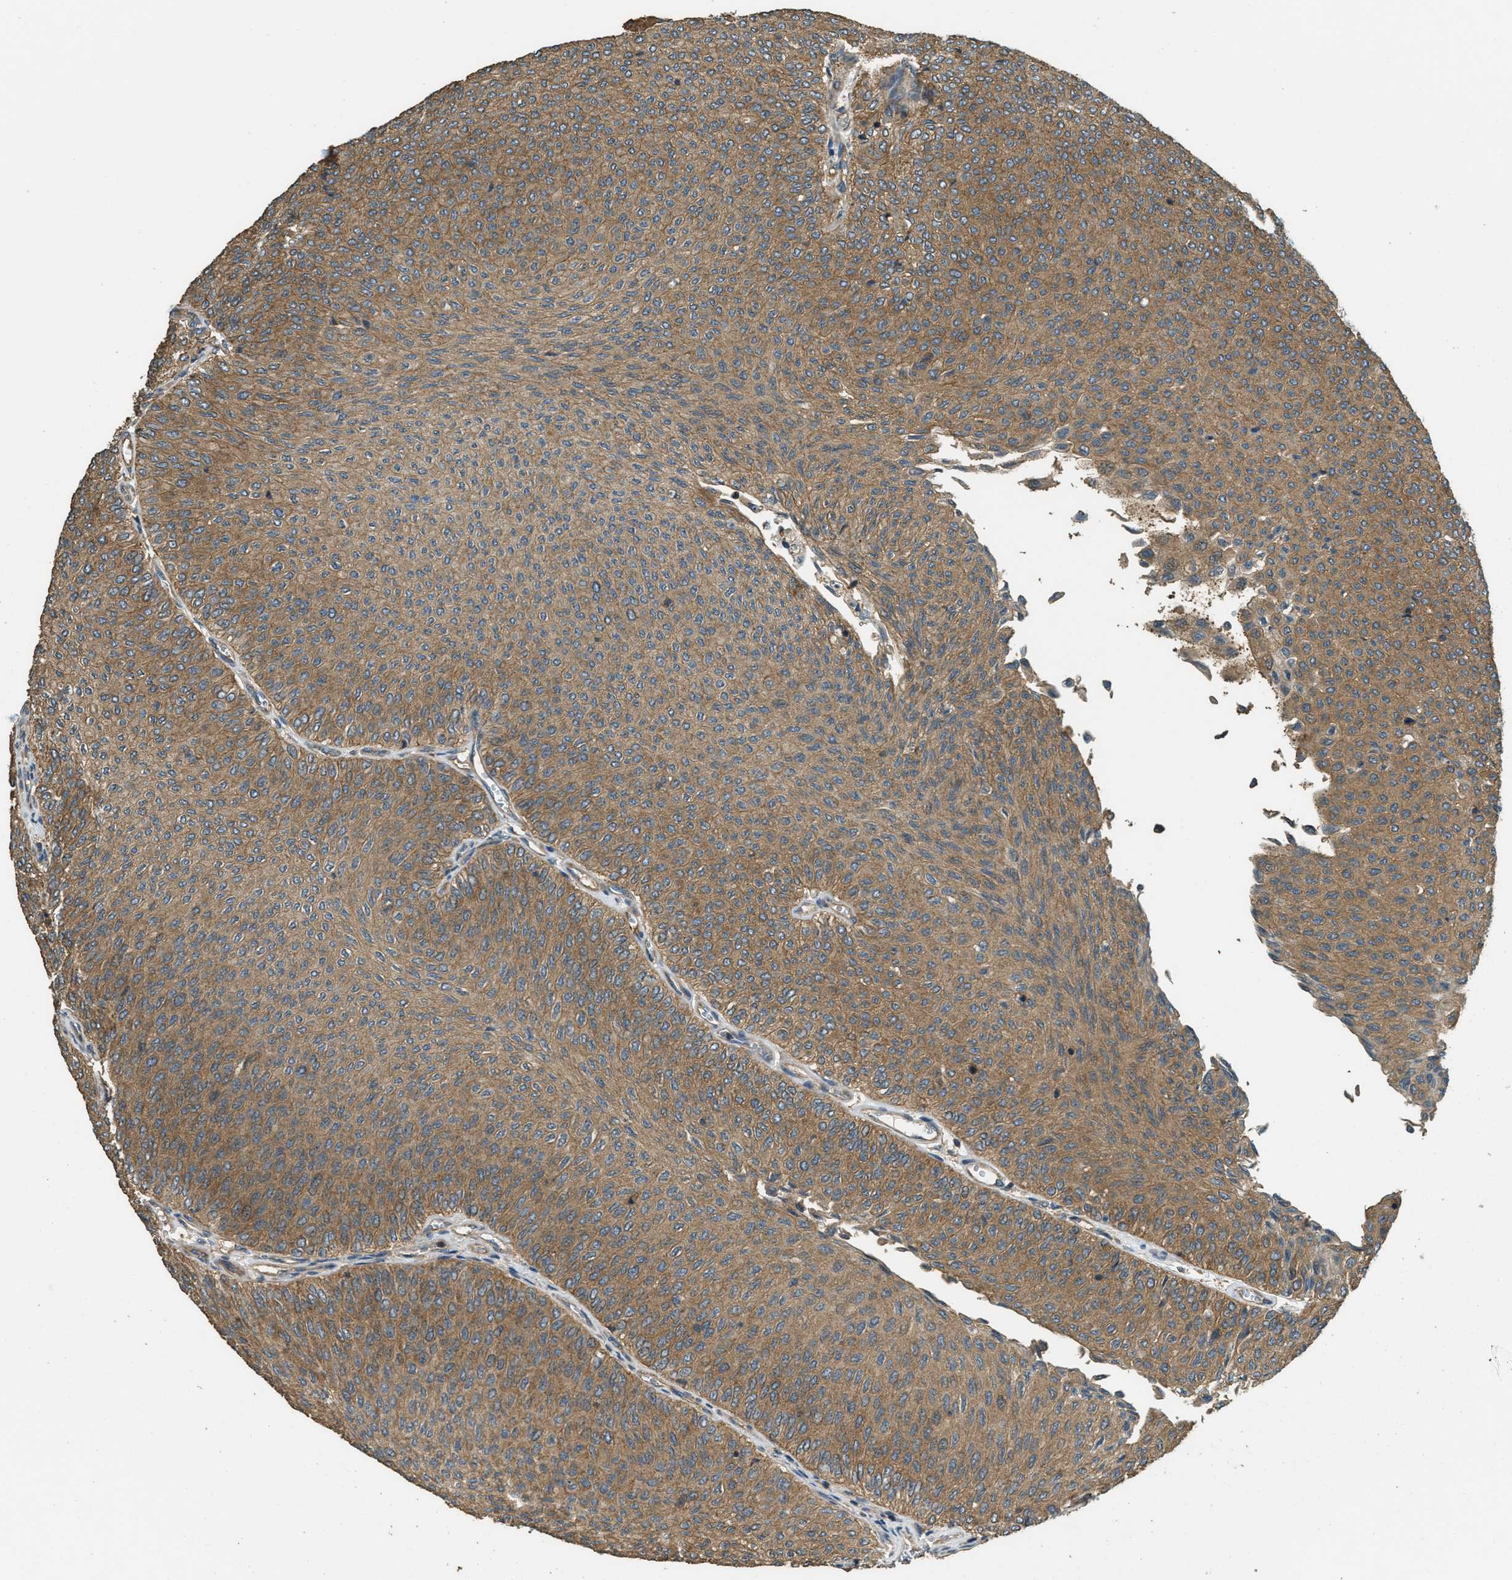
{"staining": {"intensity": "moderate", "quantity": ">75%", "location": "cytoplasmic/membranous"}, "tissue": "urothelial cancer", "cell_type": "Tumor cells", "image_type": "cancer", "snomed": [{"axis": "morphology", "description": "Urothelial carcinoma, Low grade"}, {"axis": "topography", "description": "Urinary bladder"}], "caption": "High-power microscopy captured an IHC micrograph of urothelial cancer, revealing moderate cytoplasmic/membranous positivity in approximately >75% of tumor cells.", "gene": "MARS1", "patient": {"sex": "male", "age": 78}}